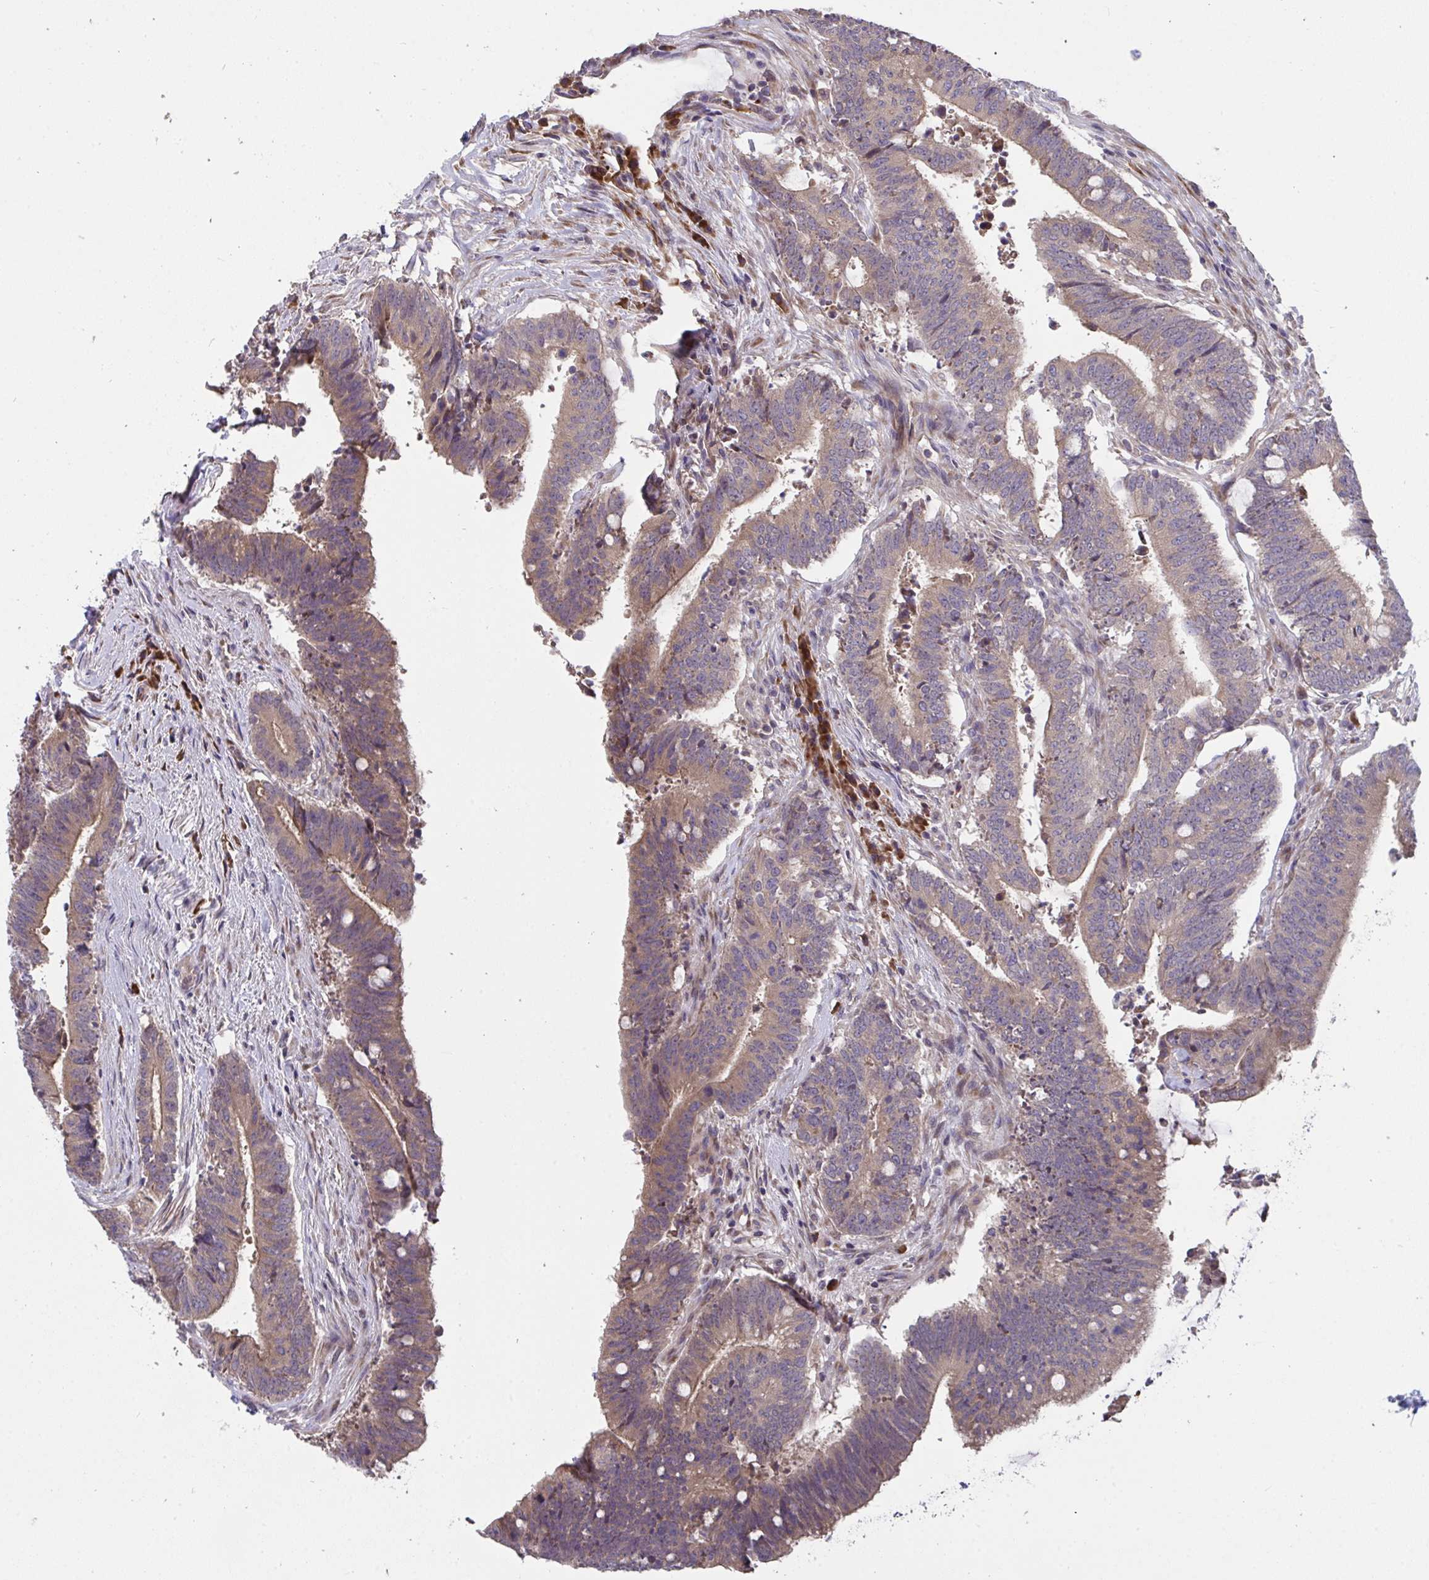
{"staining": {"intensity": "moderate", "quantity": ">75%", "location": "cytoplasmic/membranous"}, "tissue": "colorectal cancer", "cell_type": "Tumor cells", "image_type": "cancer", "snomed": [{"axis": "morphology", "description": "Adenocarcinoma, NOS"}, {"axis": "topography", "description": "Colon"}], "caption": "Protein expression analysis of colorectal adenocarcinoma exhibits moderate cytoplasmic/membranous expression in about >75% of tumor cells. Immunohistochemistry stains the protein in brown and the nuclei are stained blue.", "gene": "SUSD4", "patient": {"sex": "female", "age": 43}}